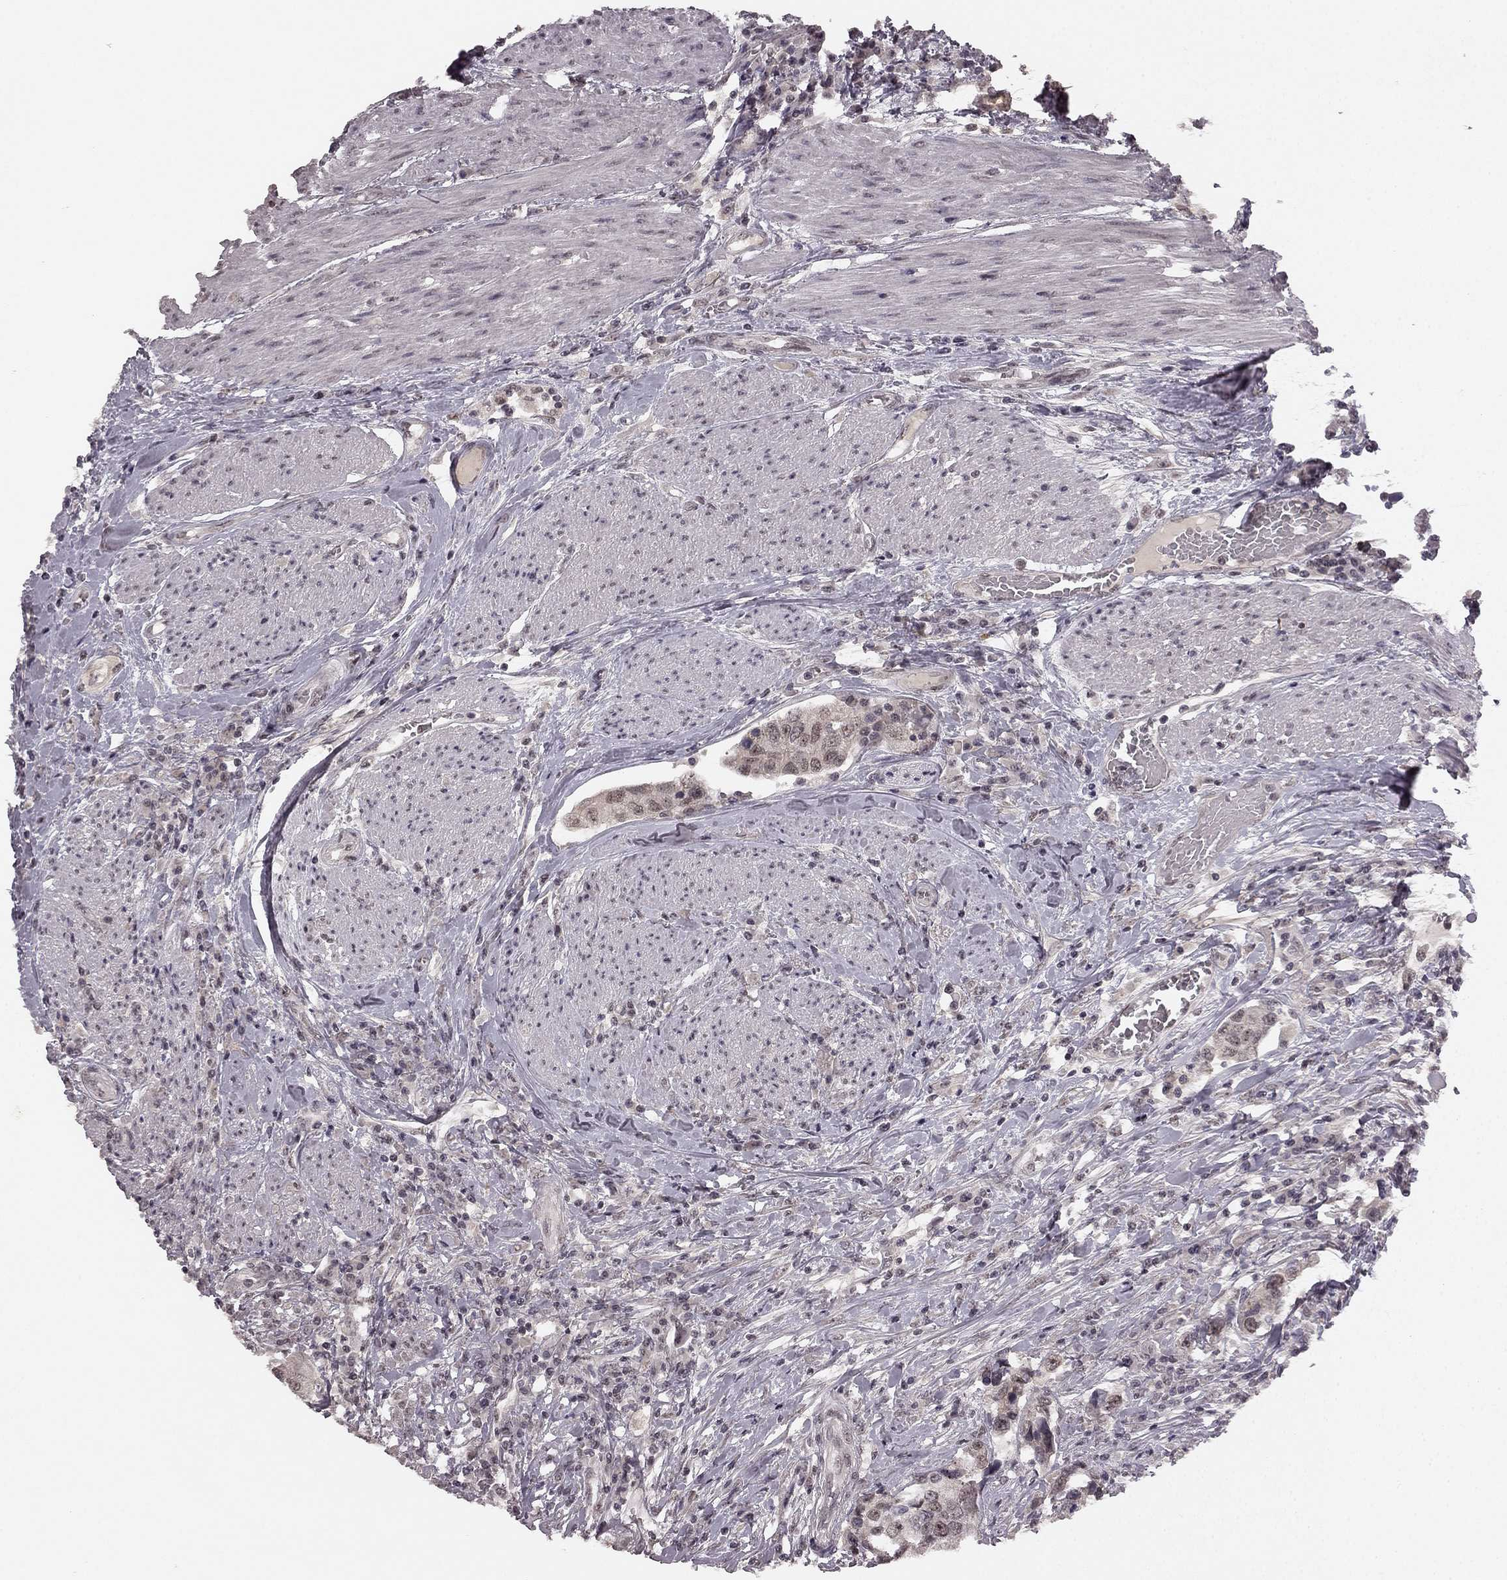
{"staining": {"intensity": "negative", "quantity": "none", "location": "none"}, "tissue": "urothelial cancer", "cell_type": "Tumor cells", "image_type": "cancer", "snomed": [{"axis": "morphology", "description": "Urothelial carcinoma, NOS"}, {"axis": "morphology", "description": "Urothelial carcinoma, High grade"}, {"axis": "topography", "description": "Urinary bladder"}], "caption": "Immunohistochemistry (IHC) photomicrograph of neoplastic tissue: human high-grade urothelial carcinoma stained with DAB (3,3'-diaminobenzidine) shows no significant protein staining in tumor cells.", "gene": "HCN4", "patient": {"sex": "male", "age": 63}}